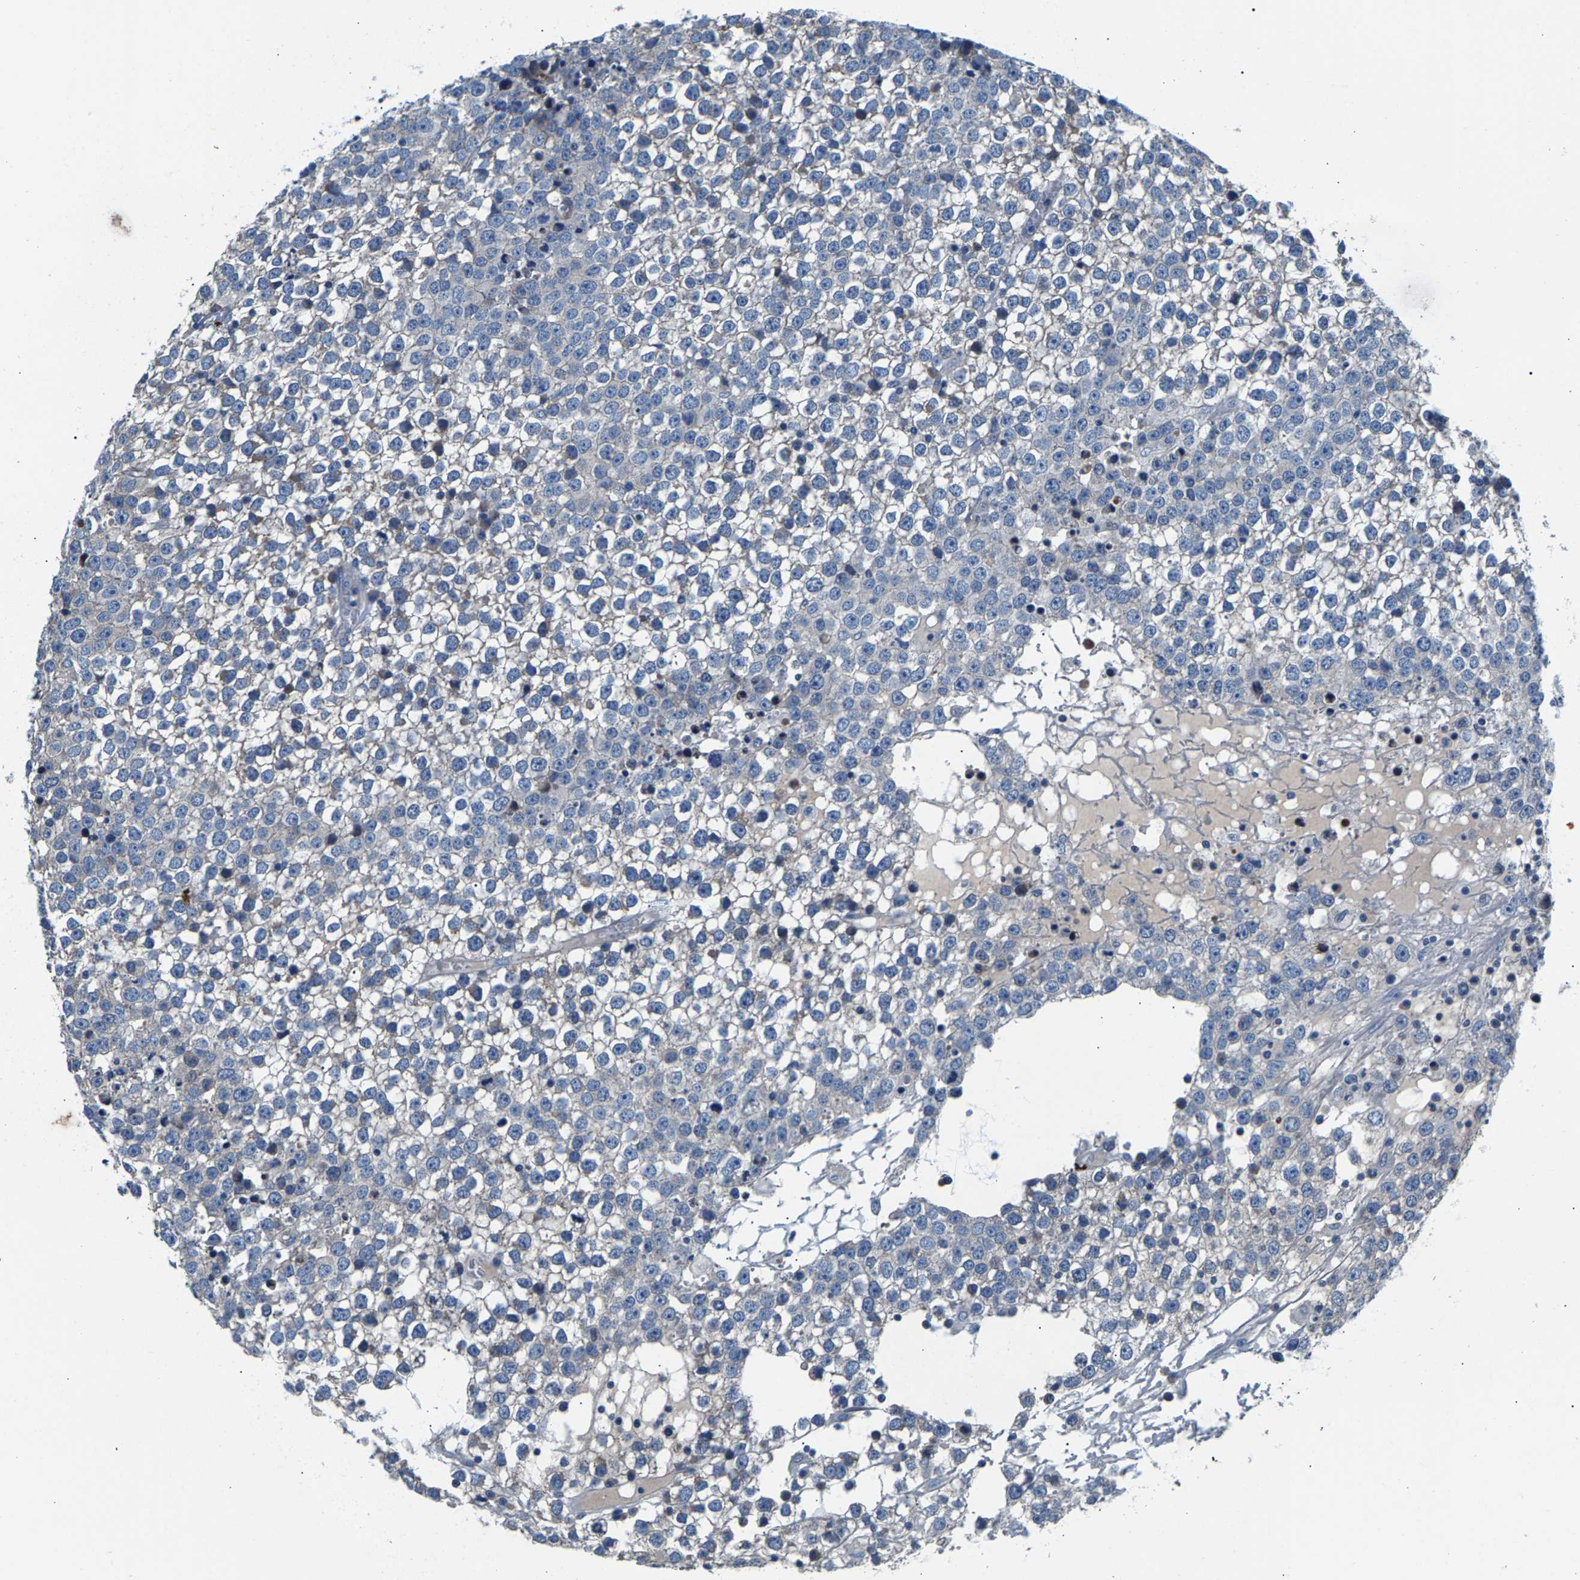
{"staining": {"intensity": "negative", "quantity": "none", "location": "none"}, "tissue": "testis cancer", "cell_type": "Tumor cells", "image_type": "cancer", "snomed": [{"axis": "morphology", "description": "Seminoma, NOS"}, {"axis": "topography", "description": "Testis"}], "caption": "There is no significant expression in tumor cells of testis cancer.", "gene": "CDRT4", "patient": {"sex": "male", "age": 65}}